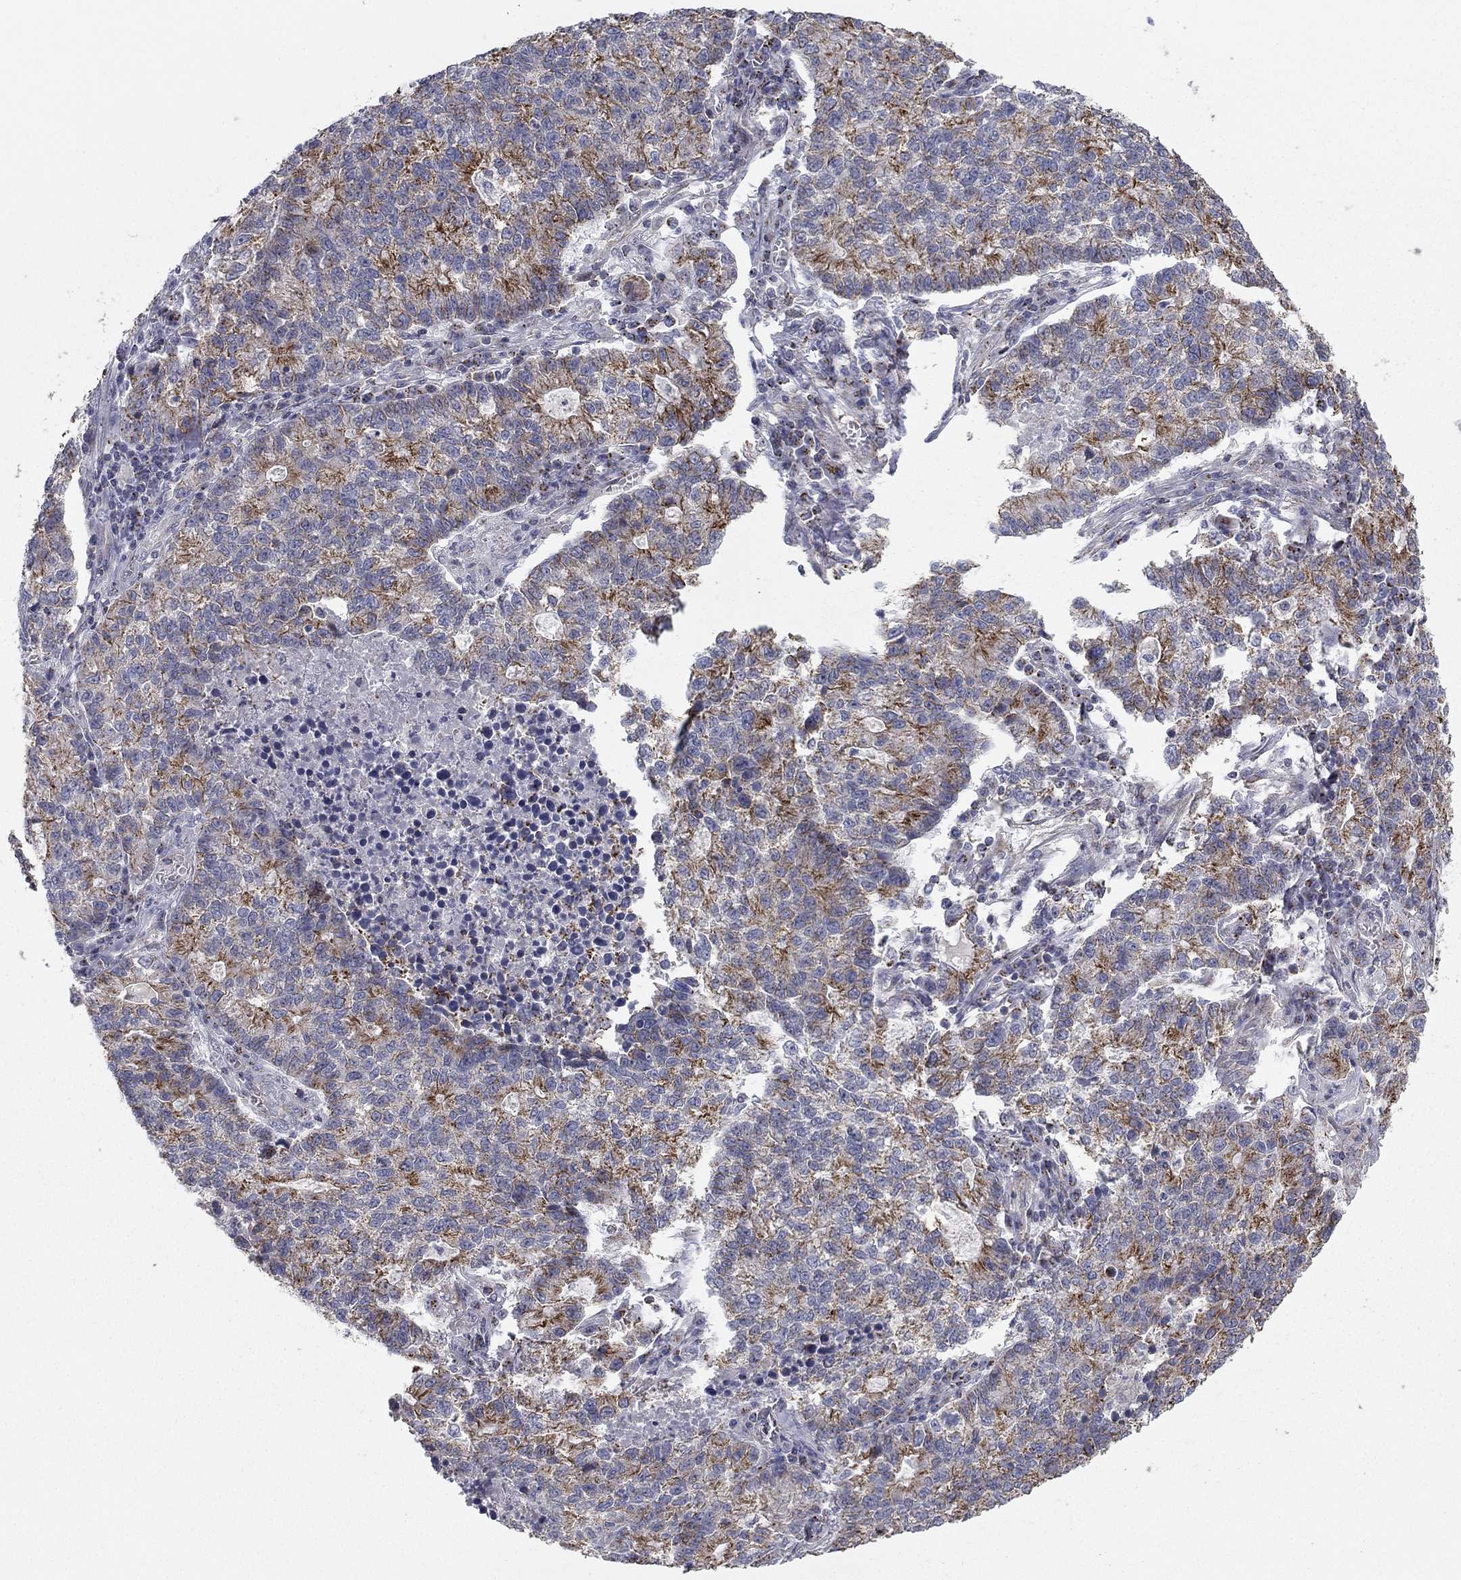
{"staining": {"intensity": "strong", "quantity": "<25%", "location": "cytoplasmic/membranous"}, "tissue": "lung cancer", "cell_type": "Tumor cells", "image_type": "cancer", "snomed": [{"axis": "morphology", "description": "Adenocarcinoma, NOS"}, {"axis": "topography", "description": "Lung"}], "caption": "Protein expression analysis of human lung cancer reveals strong cytoplasmic/membranous staining in approximately <25% of tumor cells.", "gene": "SEPTIN3", "patient": {"sex": "male", "age": 57}}